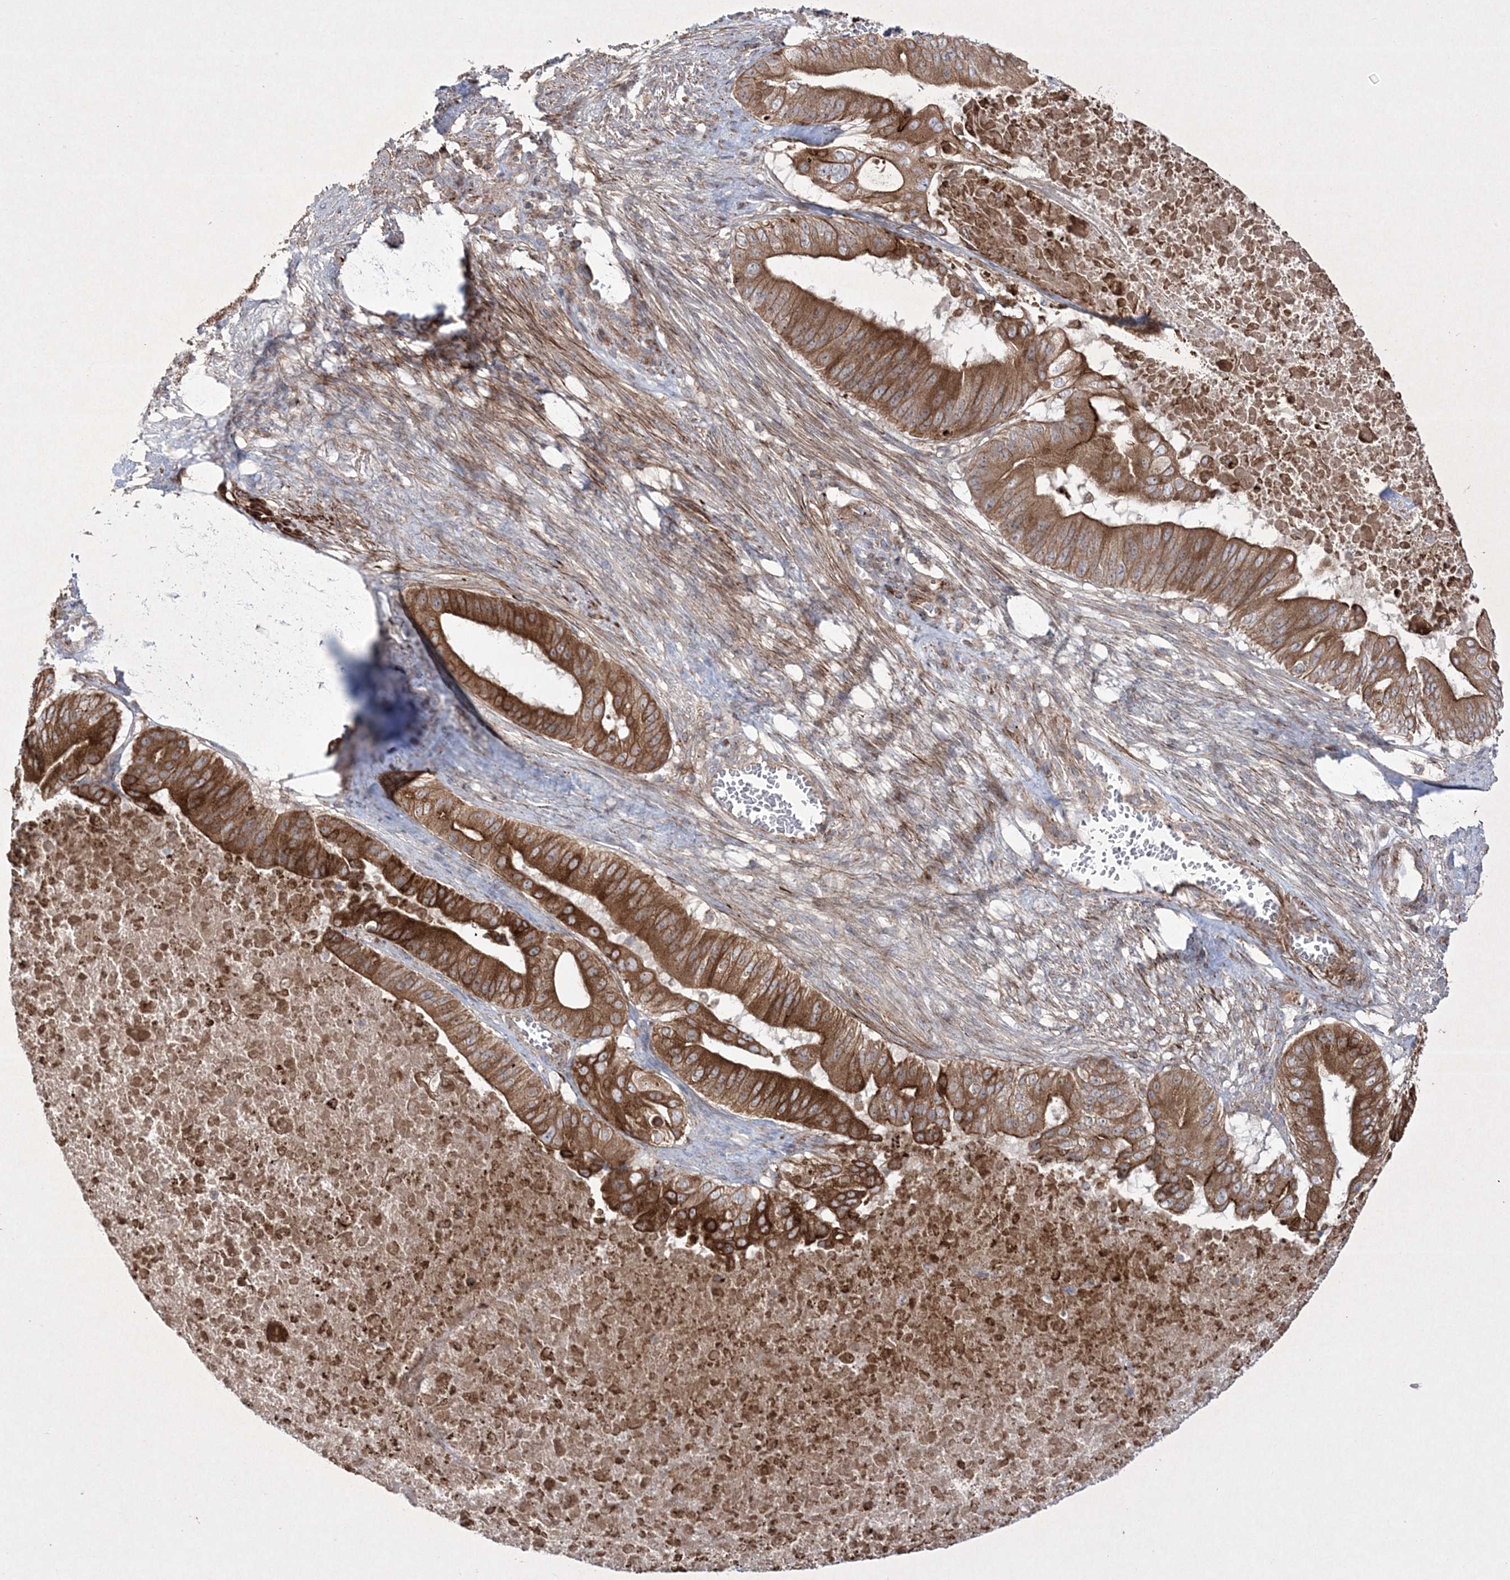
{"staining": {"intensity": "strong", "quantity": ">75%", "location": "cytoplasmic/membranous"}, "tissue": "pancreatic cancer", "cell_type": "Tumor cells", "image_type": "cancer", "snomed": [{"axis": "morphology", "description": "Adenocarcinoma, NOS"}, {"axis": "topography", "description": "Pancreas"}], "caption": "The image shows a brown stain indicating the presence of a protein in the cytoplasmic/membranous of tumor cells in pancreatic cancer (adenocarcinoma).", "gene": "RICTOR", "patient": {"sex": "female", "age": 77}}